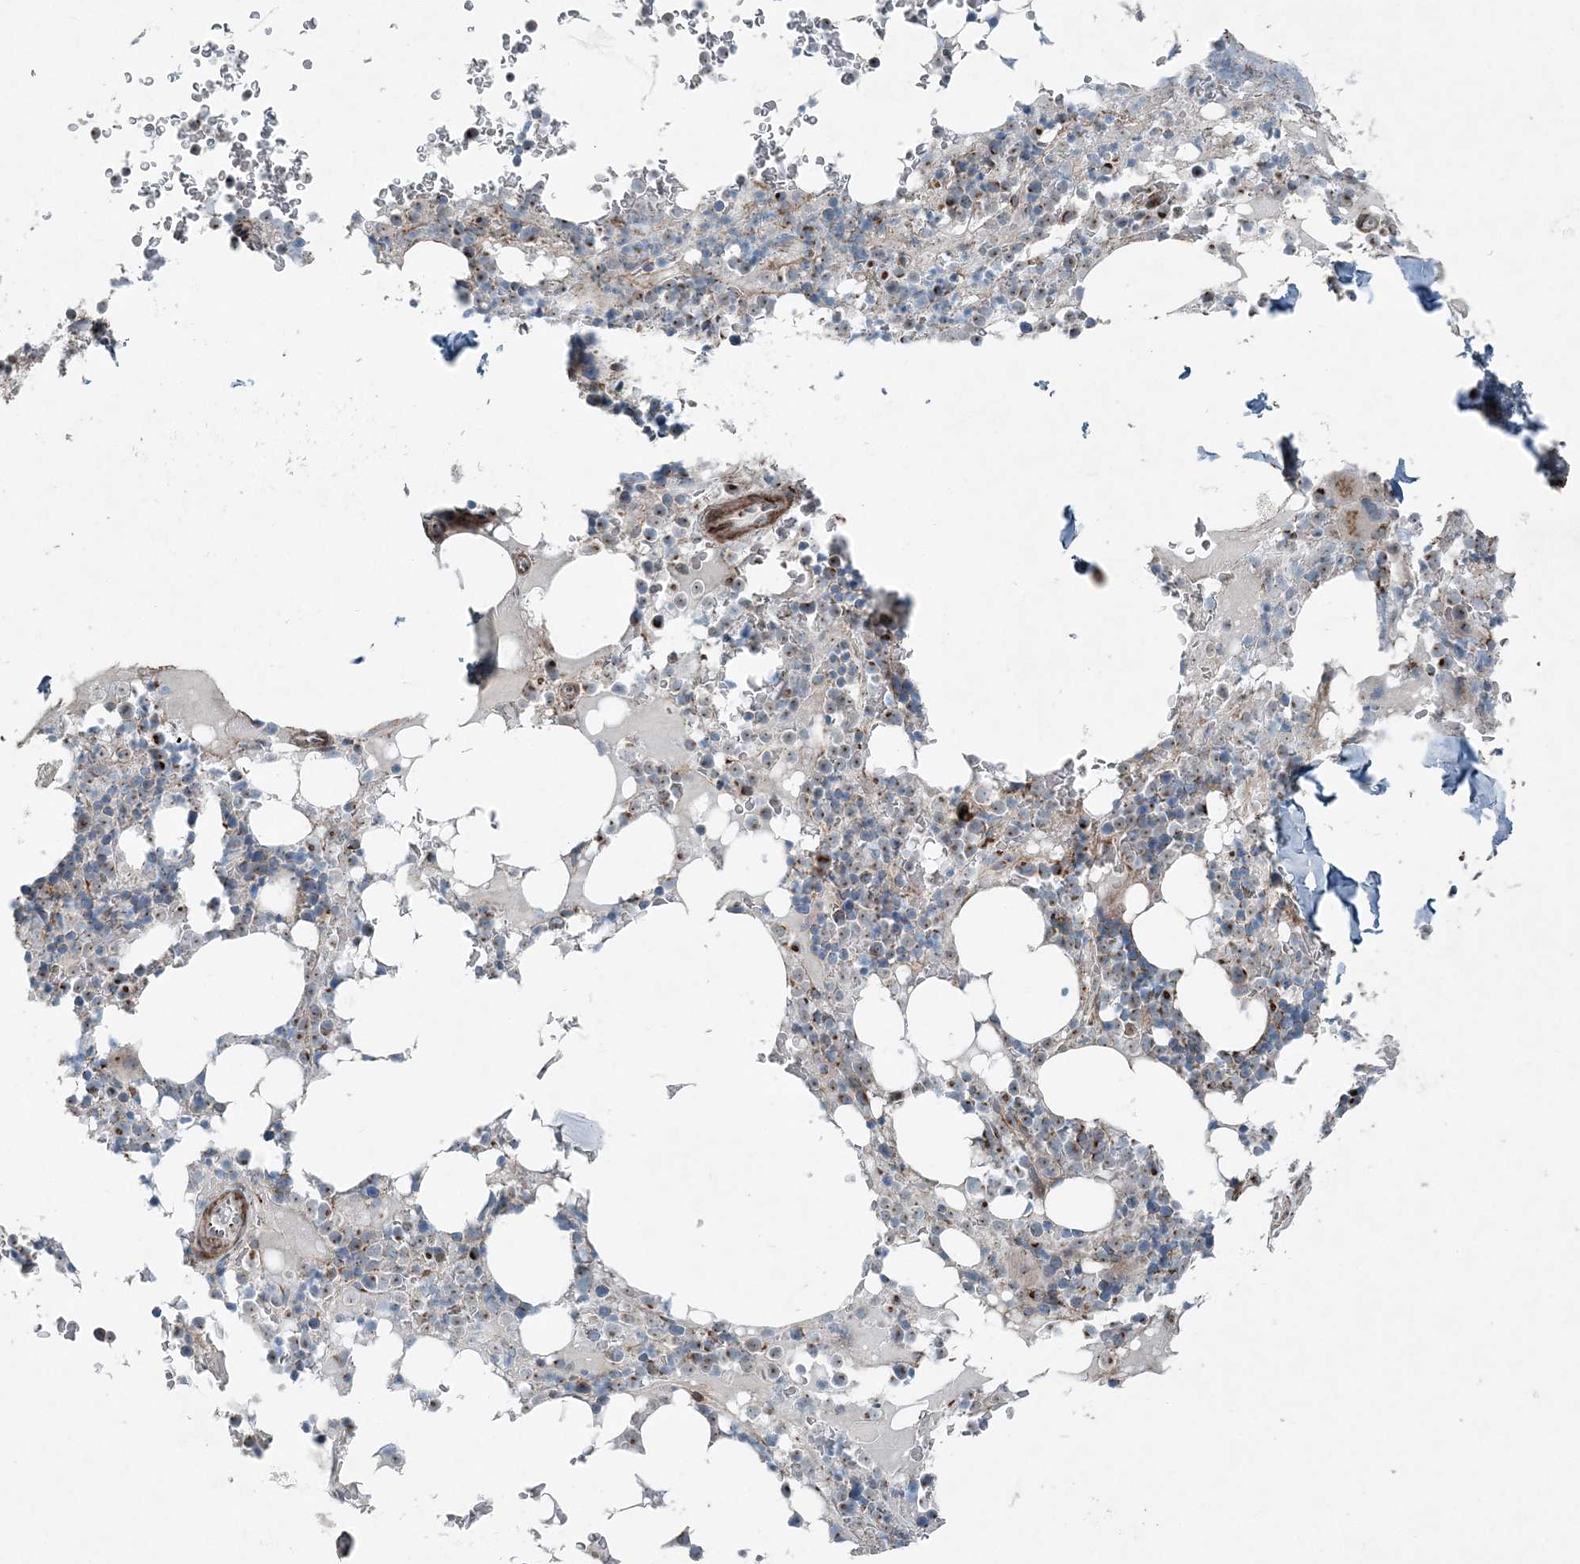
{"staining": {"intensity": "strong", "quantity": "<25%", "location": "cytoplasmic/membranous"}, "tissue": "bone marrow", "cell_type": "Hematopoietic cells", "image_type": "normal", "snomed": [{"axis": "morphology", "description": "Normal tissue, NOS"}, {"axis": "topography", "description": "Bone marrow"}], "caption": "An image of bone marrow stained for a protein demonstrates strong cytoplasmic/membranous brown staining in hematopoietic cells.", "gene": "GCC2", "patient": {"sex": "male", "age": 58}}